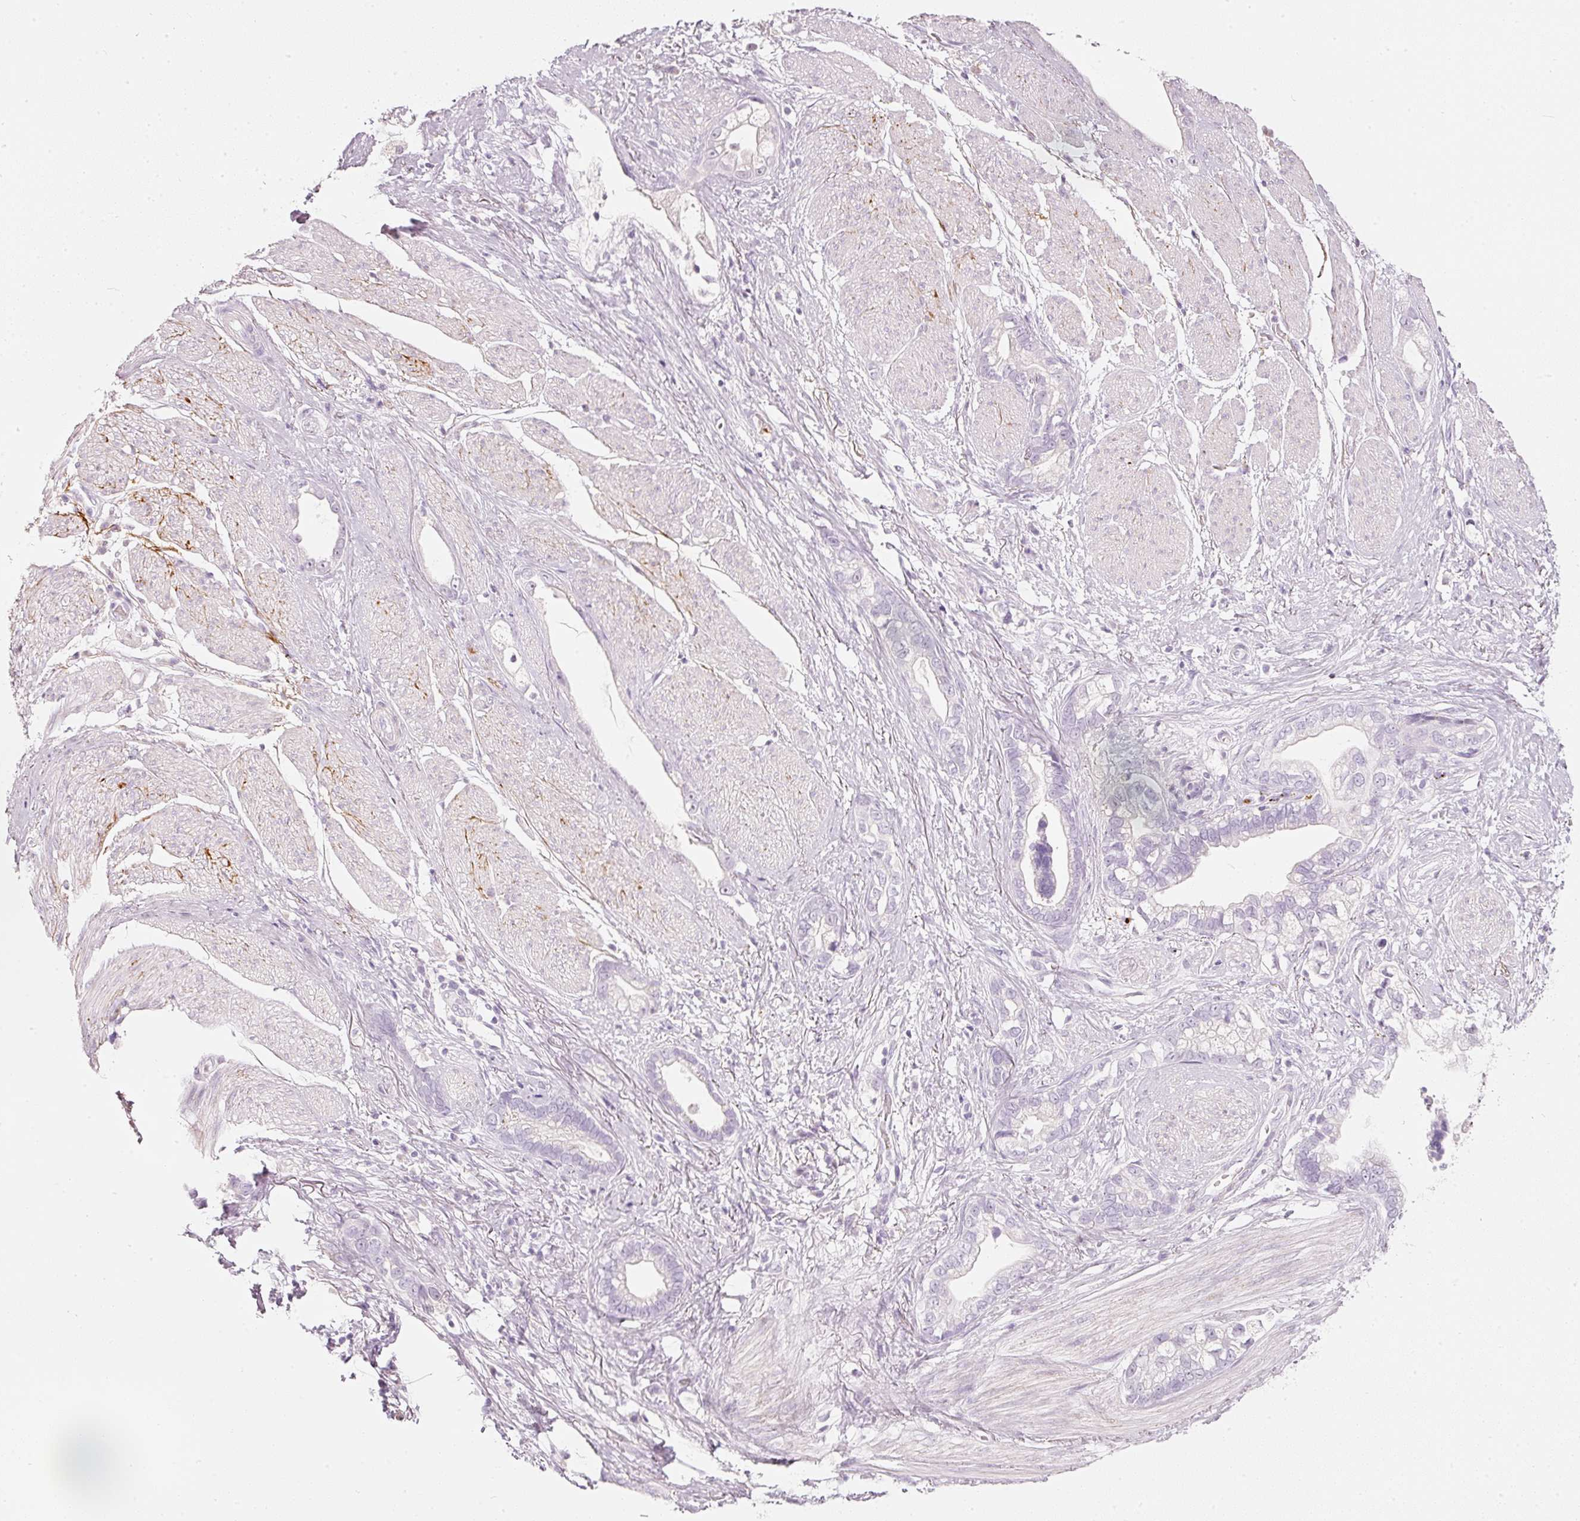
{"staining": {"intensity": "negative", "quantity": "none", "location": "none"}, "tissue": "stomach cancer", "cell_type": "Tumor cells", "image_type": "cancer", "snomed": [{"axis": "morphology", "description": "Adenocarcinoma, NOS"}, {"axis": "topography", "description": "Stomach"}], "caption": "This is an immunohistochemistry photomicrograph of stomach adenocarcinoma. There is no expression in tumor cells.", "gene": "LECT2", "patient": {"sex": "male", "age": 55}}